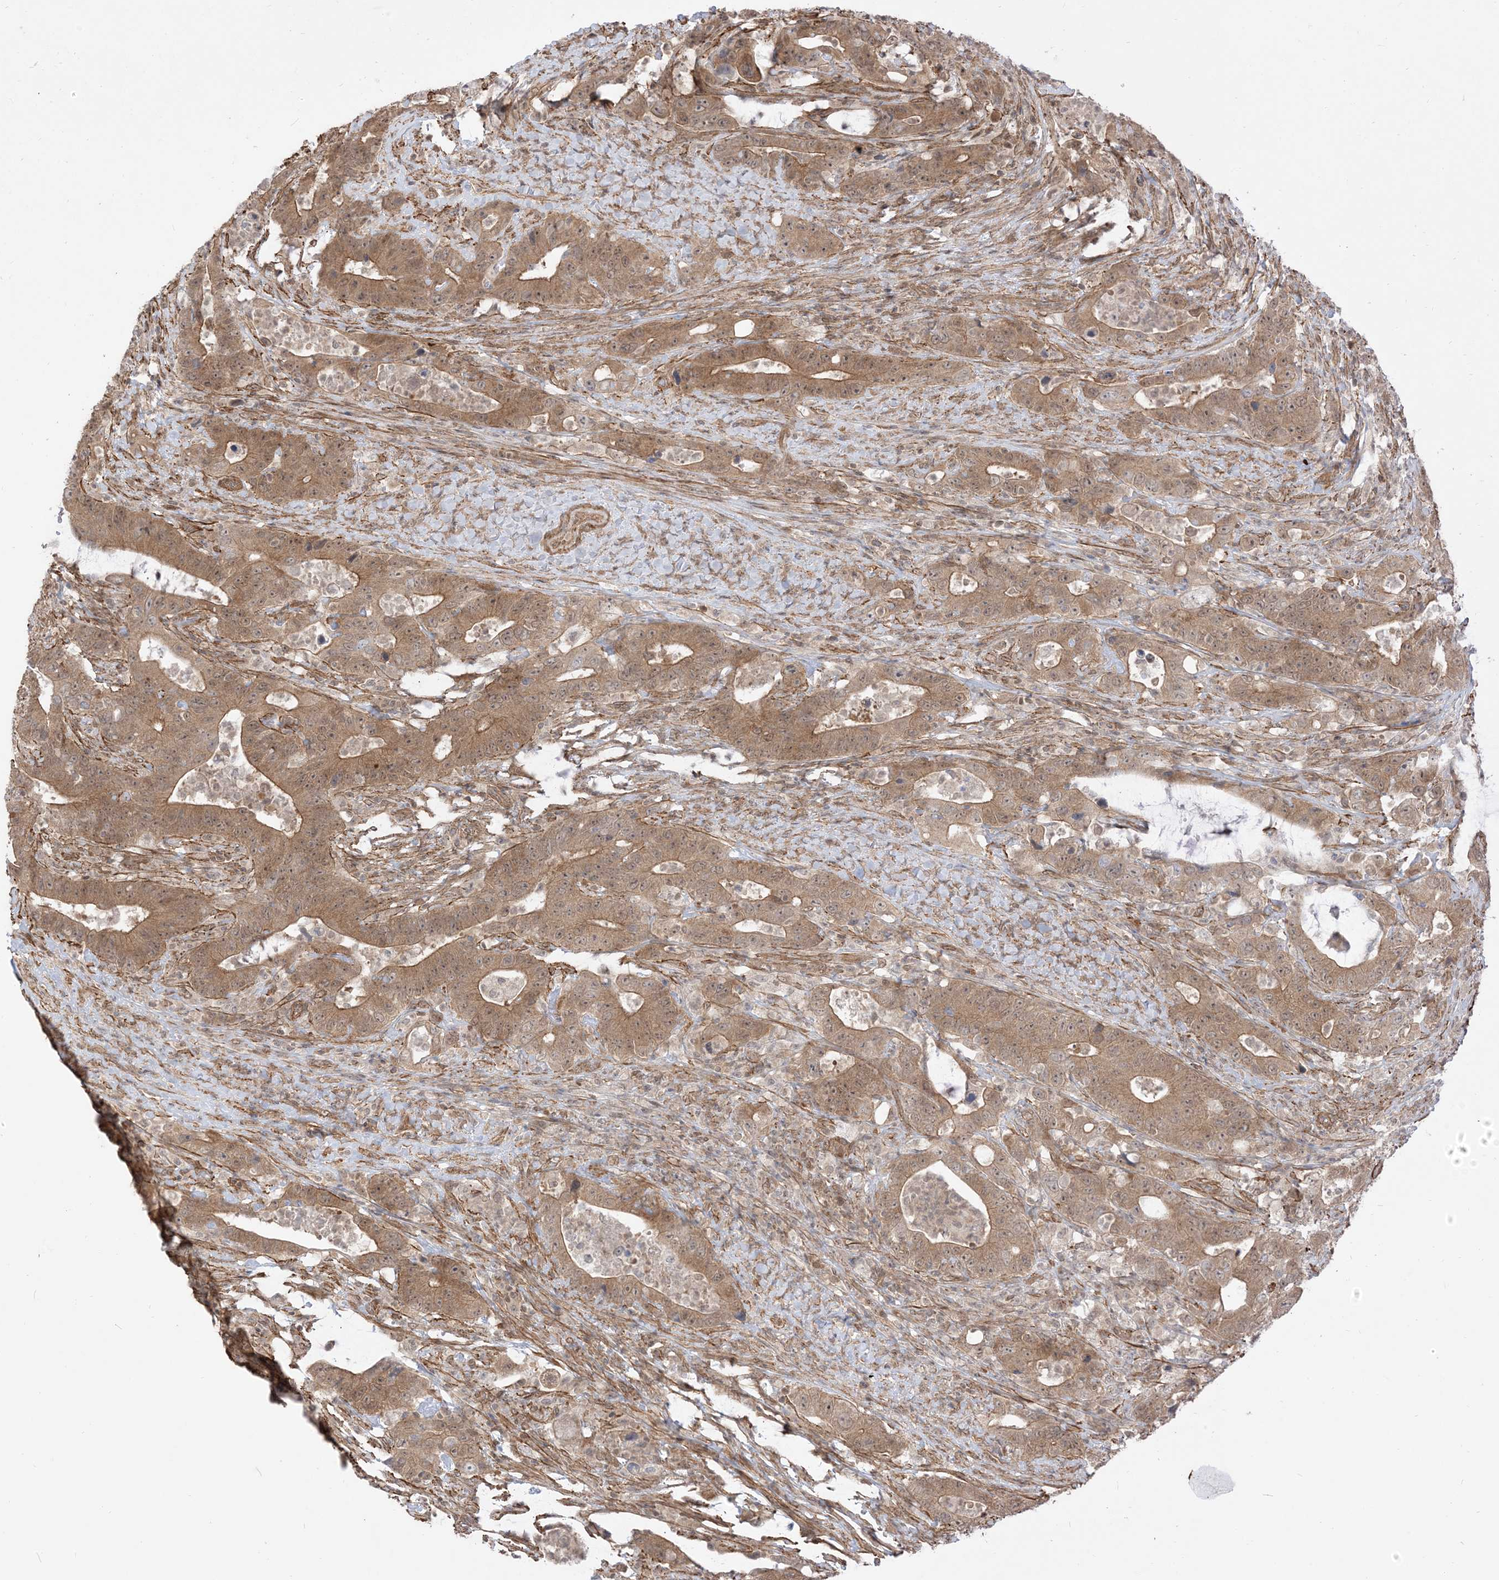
{"staining": {"intensity": "moderate", "quantity": ">75%", "location": "cytoplasmic/membranous"}, "tissue": "colorectal cancer", "cell_type": "Tumor cells", "image_type": "cancer", "snomed": [{"axis": "morphology", "description": "Adenocarcinoma, NOS"}, {"axis": "topography", "description": "Colon"}], "caption": "High-power microscopy captured an IHC histopathology image of colorectal adenocarcinoma, revealing moderate cytoplasmic/membranous staining in approximately >75% of tumor cells. (brown staining indicates protein expression, while blue staining denotes nuclei).", "gene": "TBCC", "patient": {"sex": "female", "age": 75}}